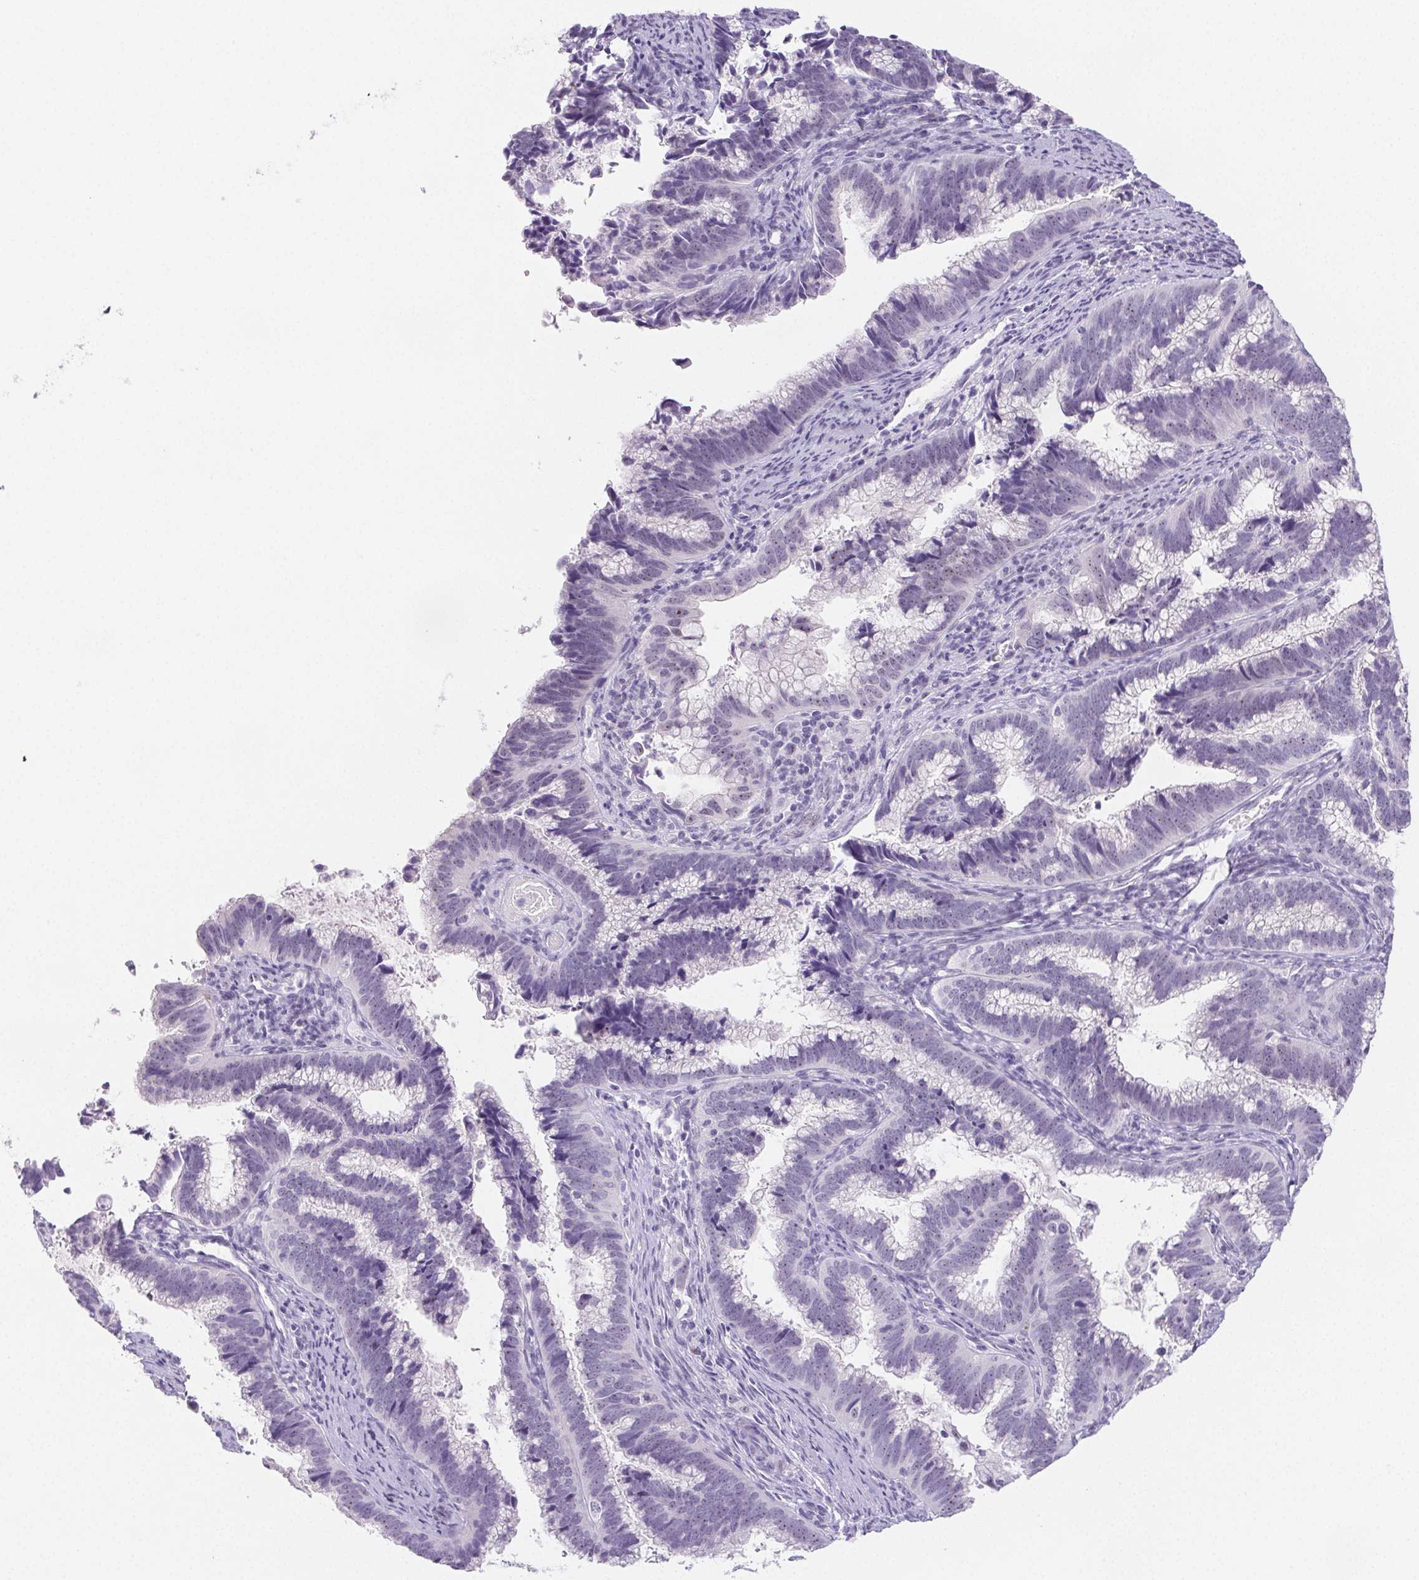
{"staining": {"intensity": "negative", "quantity": "none", "location": "none"}, "tissue": "cervical cancer", "cell_type": "Tumor cells", "image_type": "cancer", "snomed": [{"axis": "morphology", "description": "Adenocarcinoma, NOS"}, {"axis": "topography", "description": "Cervix"}], "caption": "Immunohistochemistry image of neoplastic tissue: cervical cancer stained with DAB (3,3'-diaminobenzidine) demonstrates no significant protein staining in tumor cells.", "gene": "ST8SIA3", "patient": {"sex": "female", "age": 61}}